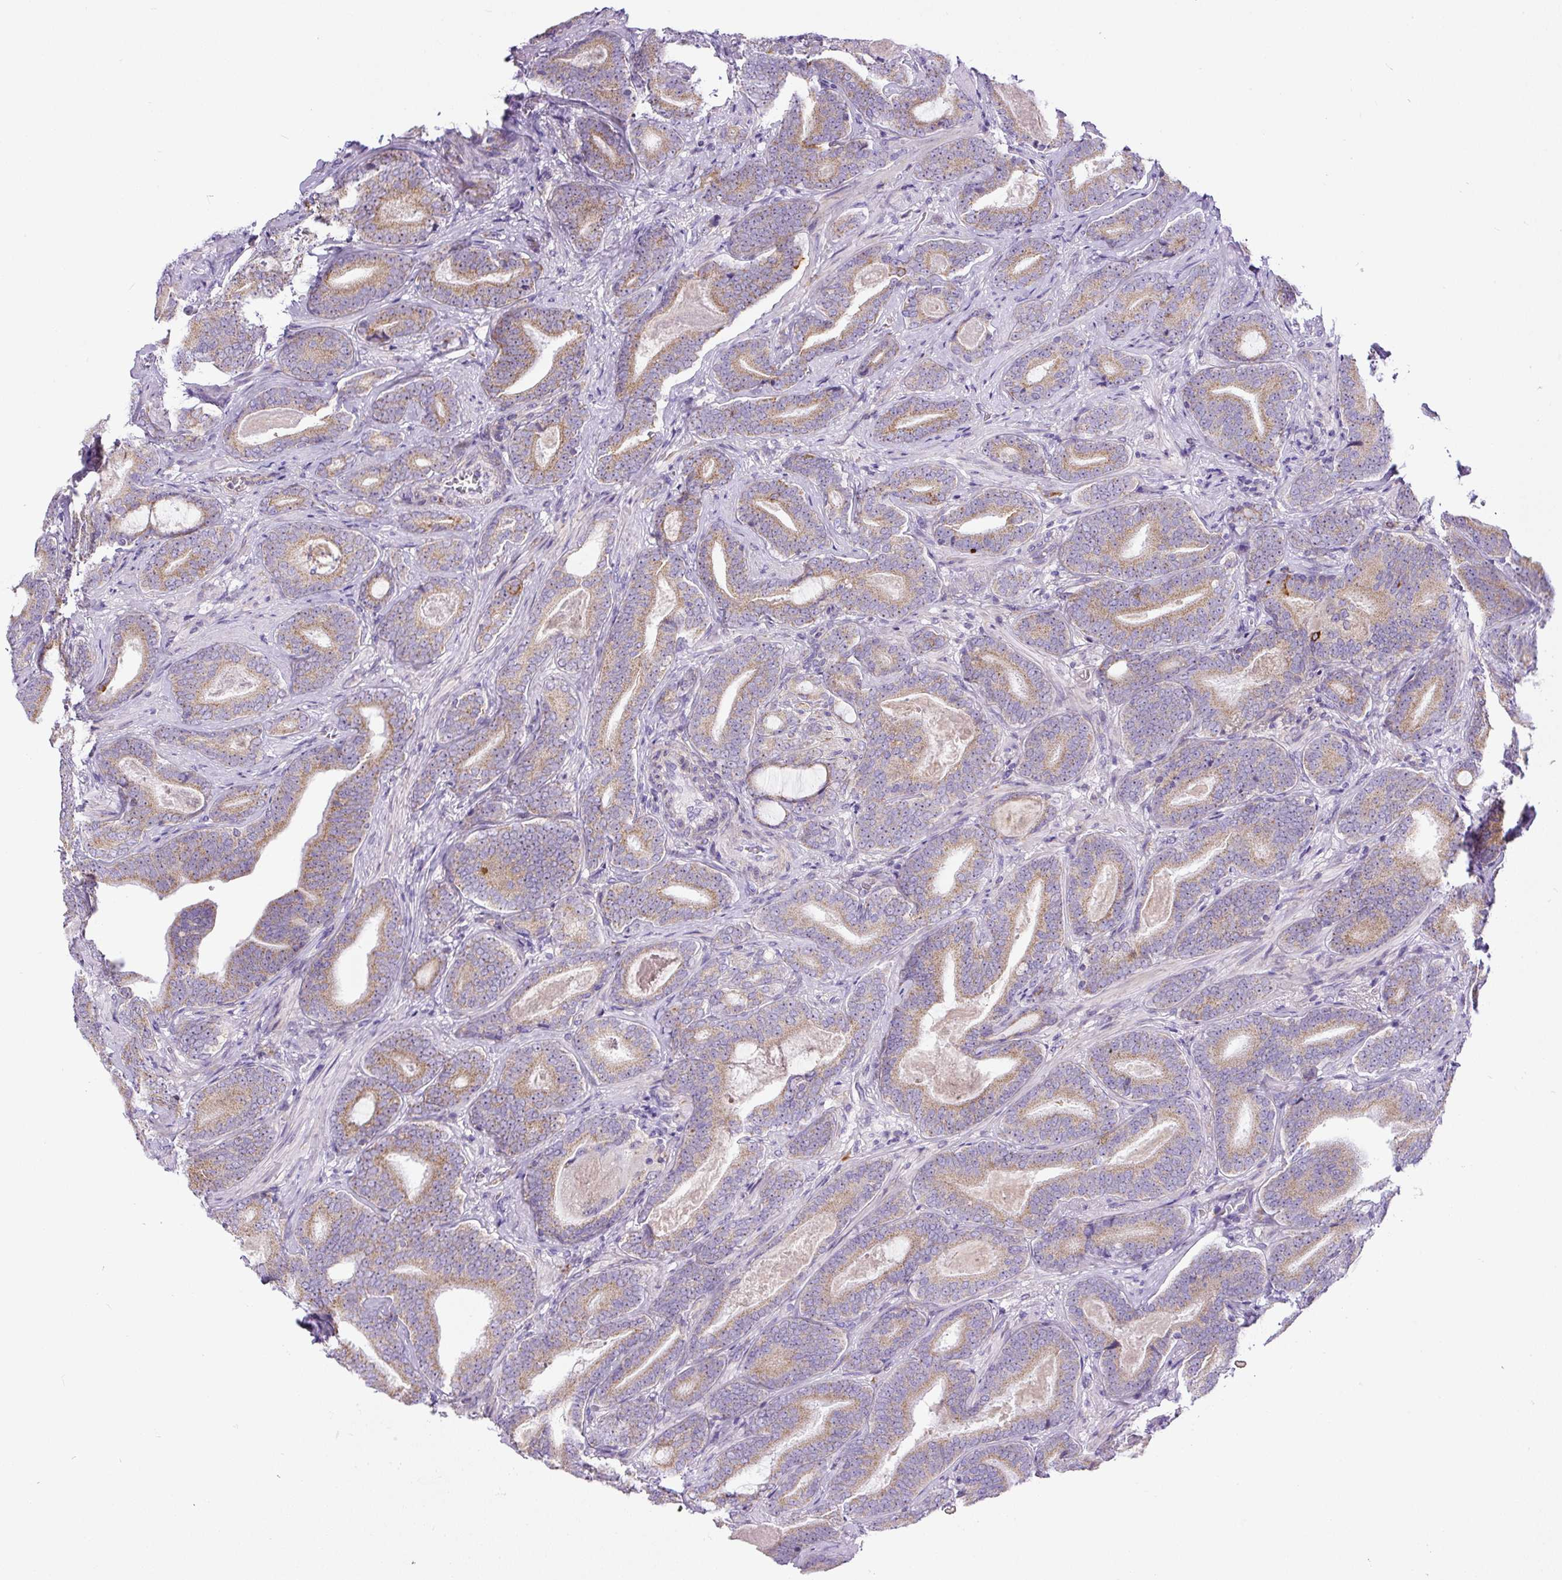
{"staining": {"intensity": "weak", "quantity": ">75%", "location": "cytoplasmic/membranous"}, "tissue": "prostate cancer", "cell_type": "Tumor cells", "image_type": "cancer", "snomed": [{"axis": "morphology", "description": "Adenocarcinoma, Low grade"}, {"axis": "topography", "description": "Prostate and seminal vesicle, NOS"}], "caption": "Prostate low-grade adenocarcinoma stained for a protein (brown) displays weak cytoplasmic/membranous positive staining in approximately >75% of tumor cells.", "gene": "ZNF596", "patient": {"sex": "male", "age": 61}}